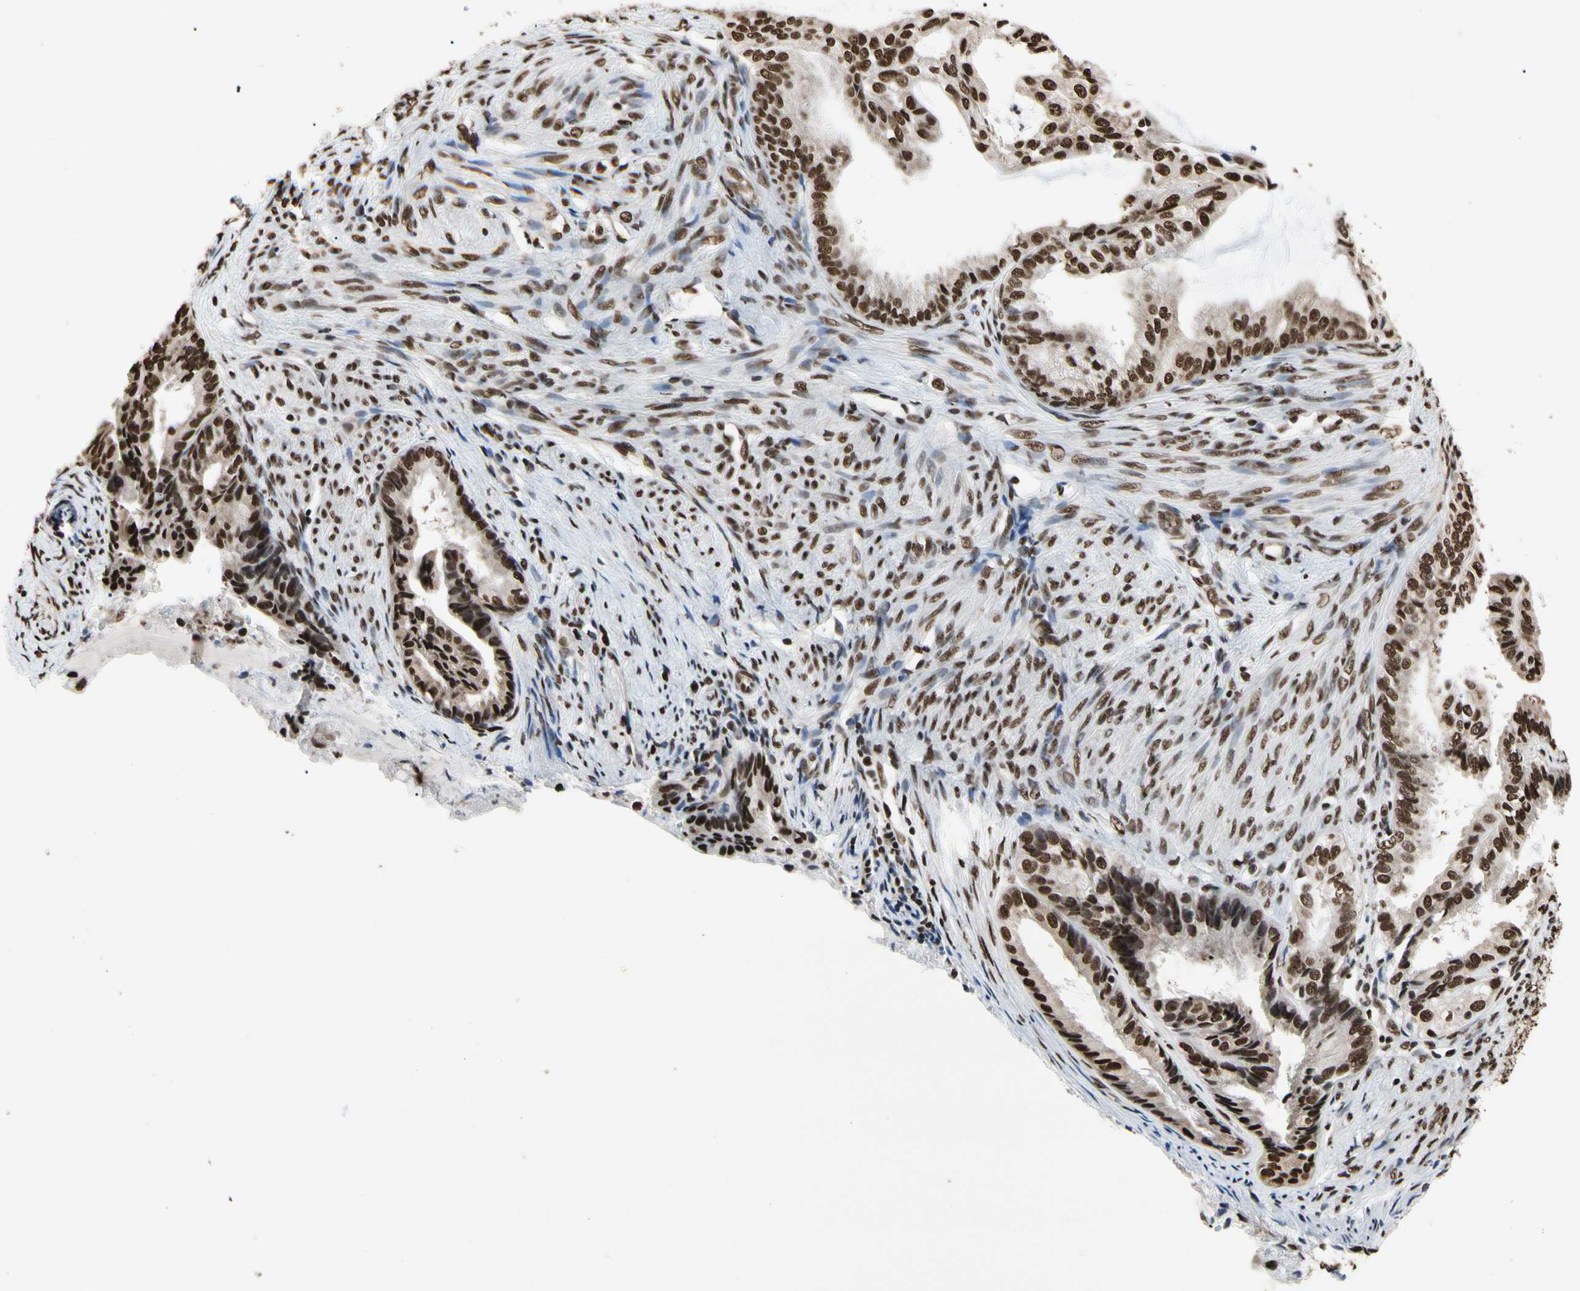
{"staining": {"intensity": "strong", "quantity": ">75%", "location": "nuclear"}, "tissue": "endometrial cancer", "cell_type": "Tumor cells", "image_type": "cancer", "snomed": [{"axis": "morphology", "description": "Adenocarcinoma, NOS"}, {"axis": "topography", "description": "Endometrium"}], "caption": "Immunohistochemistry of human endometrial cancer (adenocarcinoma) demonstrates high levels of strong nuclear staining in approximately >75% of tumor cells.", "gene": "HNRNPK", "patient": {"sex": "female", "age": 86}}